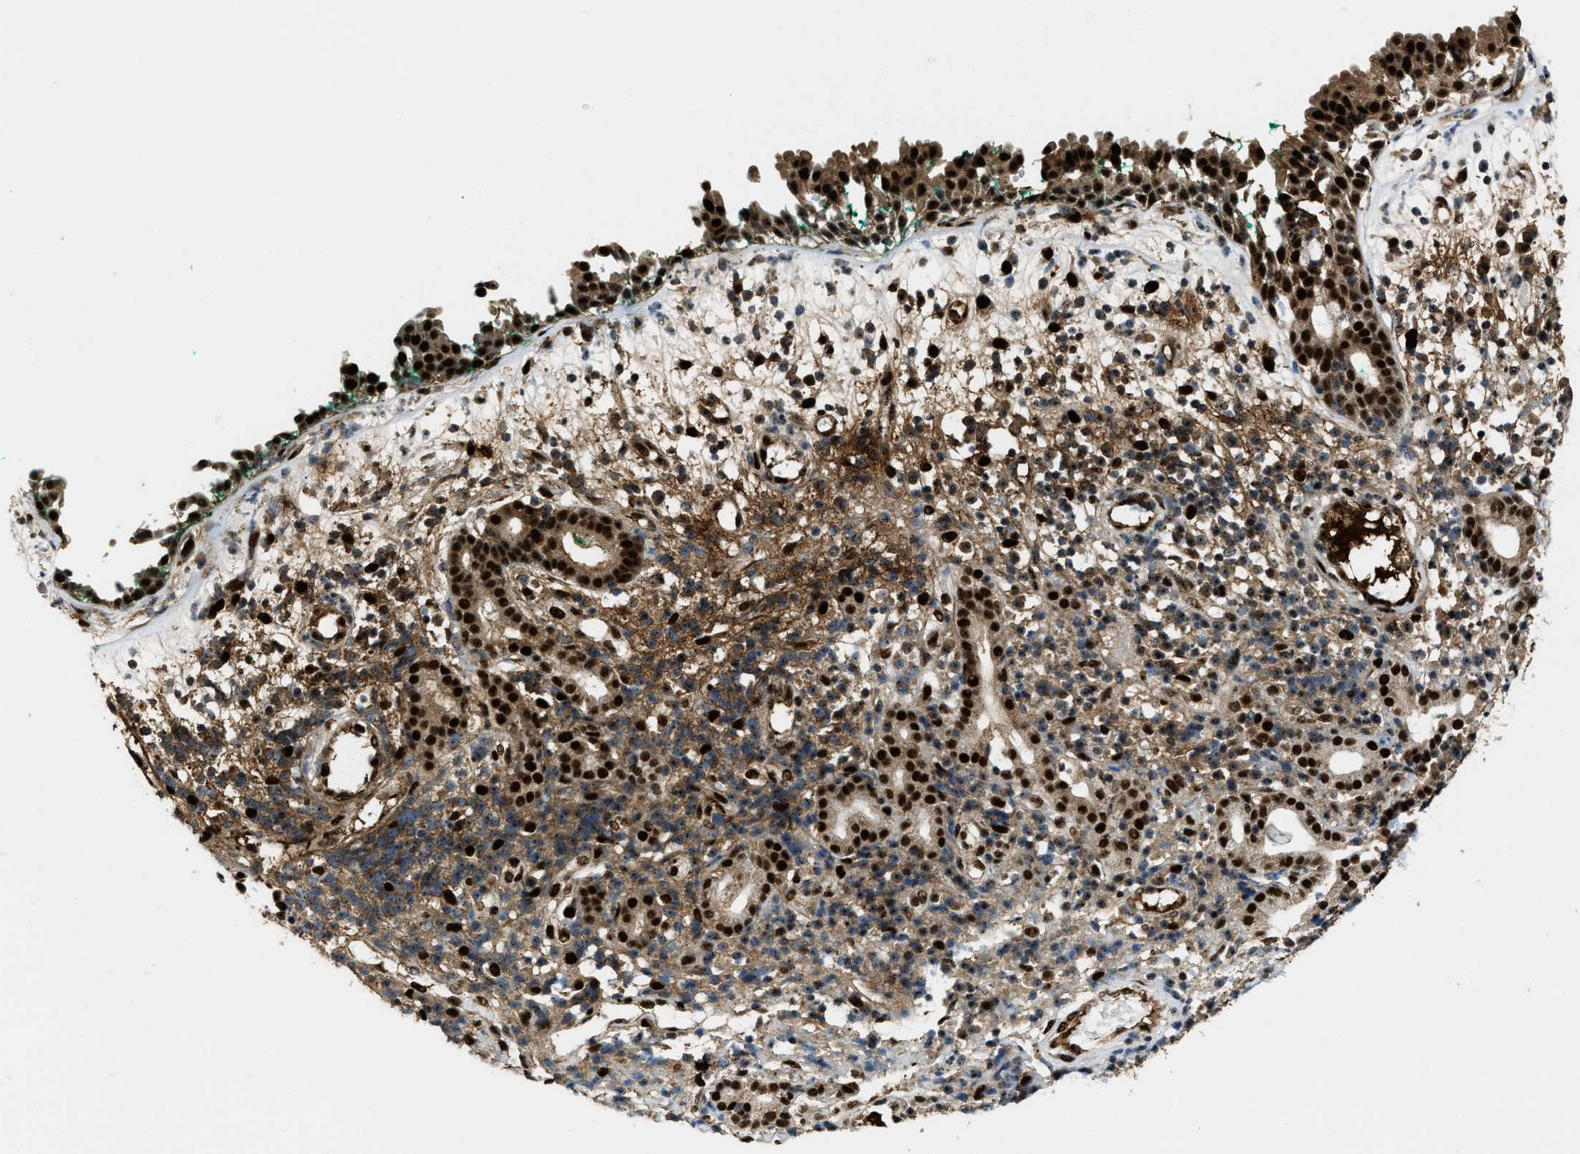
{"staining": {"intensity": "strong", "quantity": ">75%", "location": "cytoplasmic/membranous,nuclear"}, "tissue": "nasopharynx", "cell_type": "Respiratory epithelial cells", "image_type": "normal", "snomed": [{"axis": "morphology", "description": "Normal tissue, NOS"}, {"axis": "morphology", "description": "Basal cell carcinoma"}, {"axis": "topography", "description": "Cartilage tissue"}, {"axis": "topography", "description": "Nasopharynx"}, {"axis": "topography", "description": "Oral tissue"}], "caption": "A high amount of strong cytoplasmic/membranous,nuclear positivity is present in about >75% of respiratory epithelial cells in benign nasopharynx. (DAB (3,3'-diaminobenzidine) IHC with brightfield microscopy, high magnification).", "gene": "ZNF687", "patient": {"sex": "female", "age": 77}}